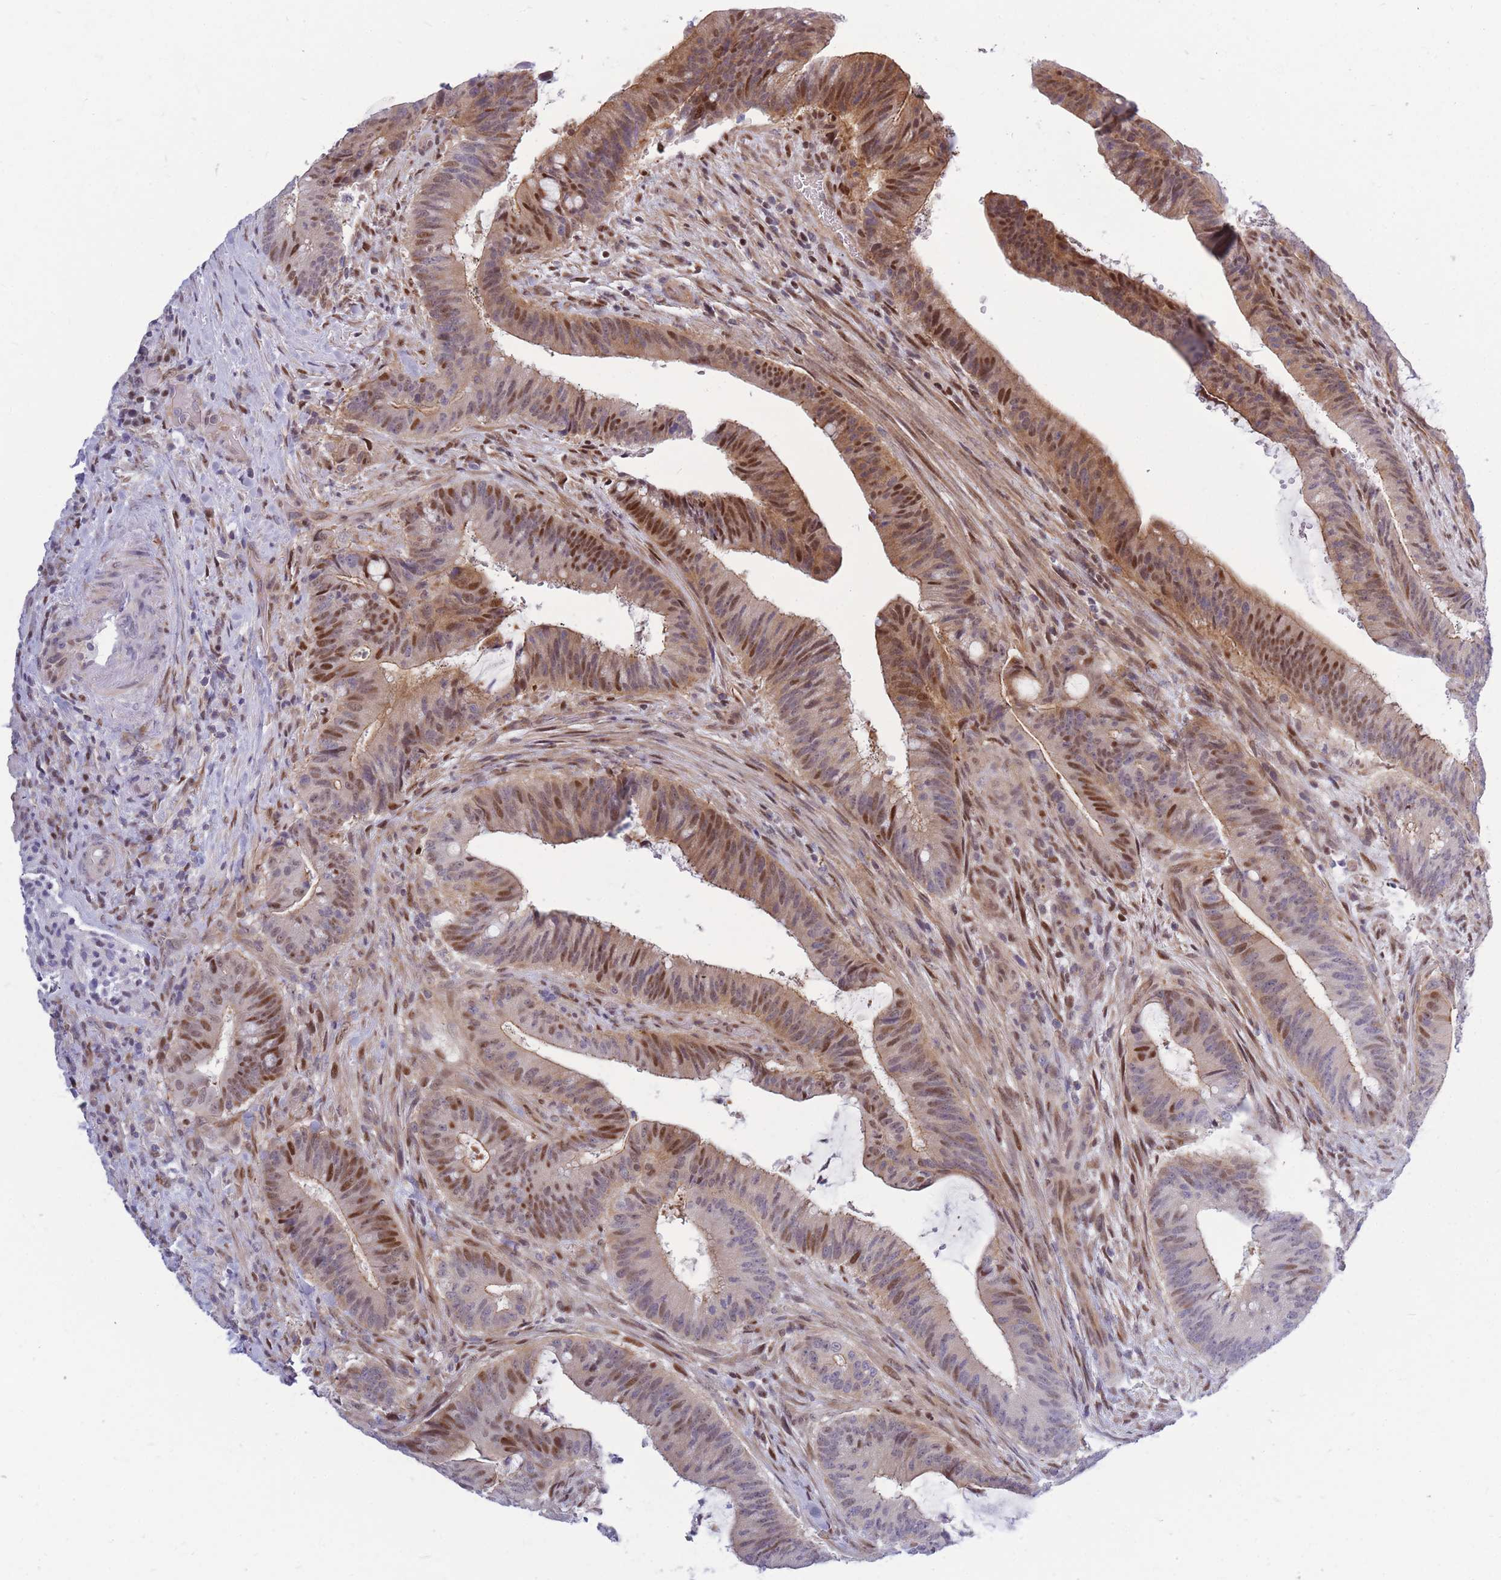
{"staining": {"intensity": "moderate", "quantity": "25%-75%", "location": "cytoplasmic/membranous,nuclear"}, "tissue": "colorectal cancer", "cell_type": "Tumor cells", "image_type": "cancer", "snomed": [{"axis": "morphology", "description": "Adenocarcinoma, NOS"}, {"axis": "topography", "description": "Colon"}], "caption": "Immunohistochemistry (IHC) staining of adenocarcinoma (colorectal), which reveals medium levels of moderate cytoplasmic/membranous and nuclear expression in approximately 25%-75% of tumor cells indicating moderate cytoplasmic/membranous and nuclear protein expression. The staining was performed using DAB (brown) for protein detection and nuclei were counterstained in hematoxylin (blue).", "gene": "CRACD", "patient": {"sex": "female", "age": 43}}